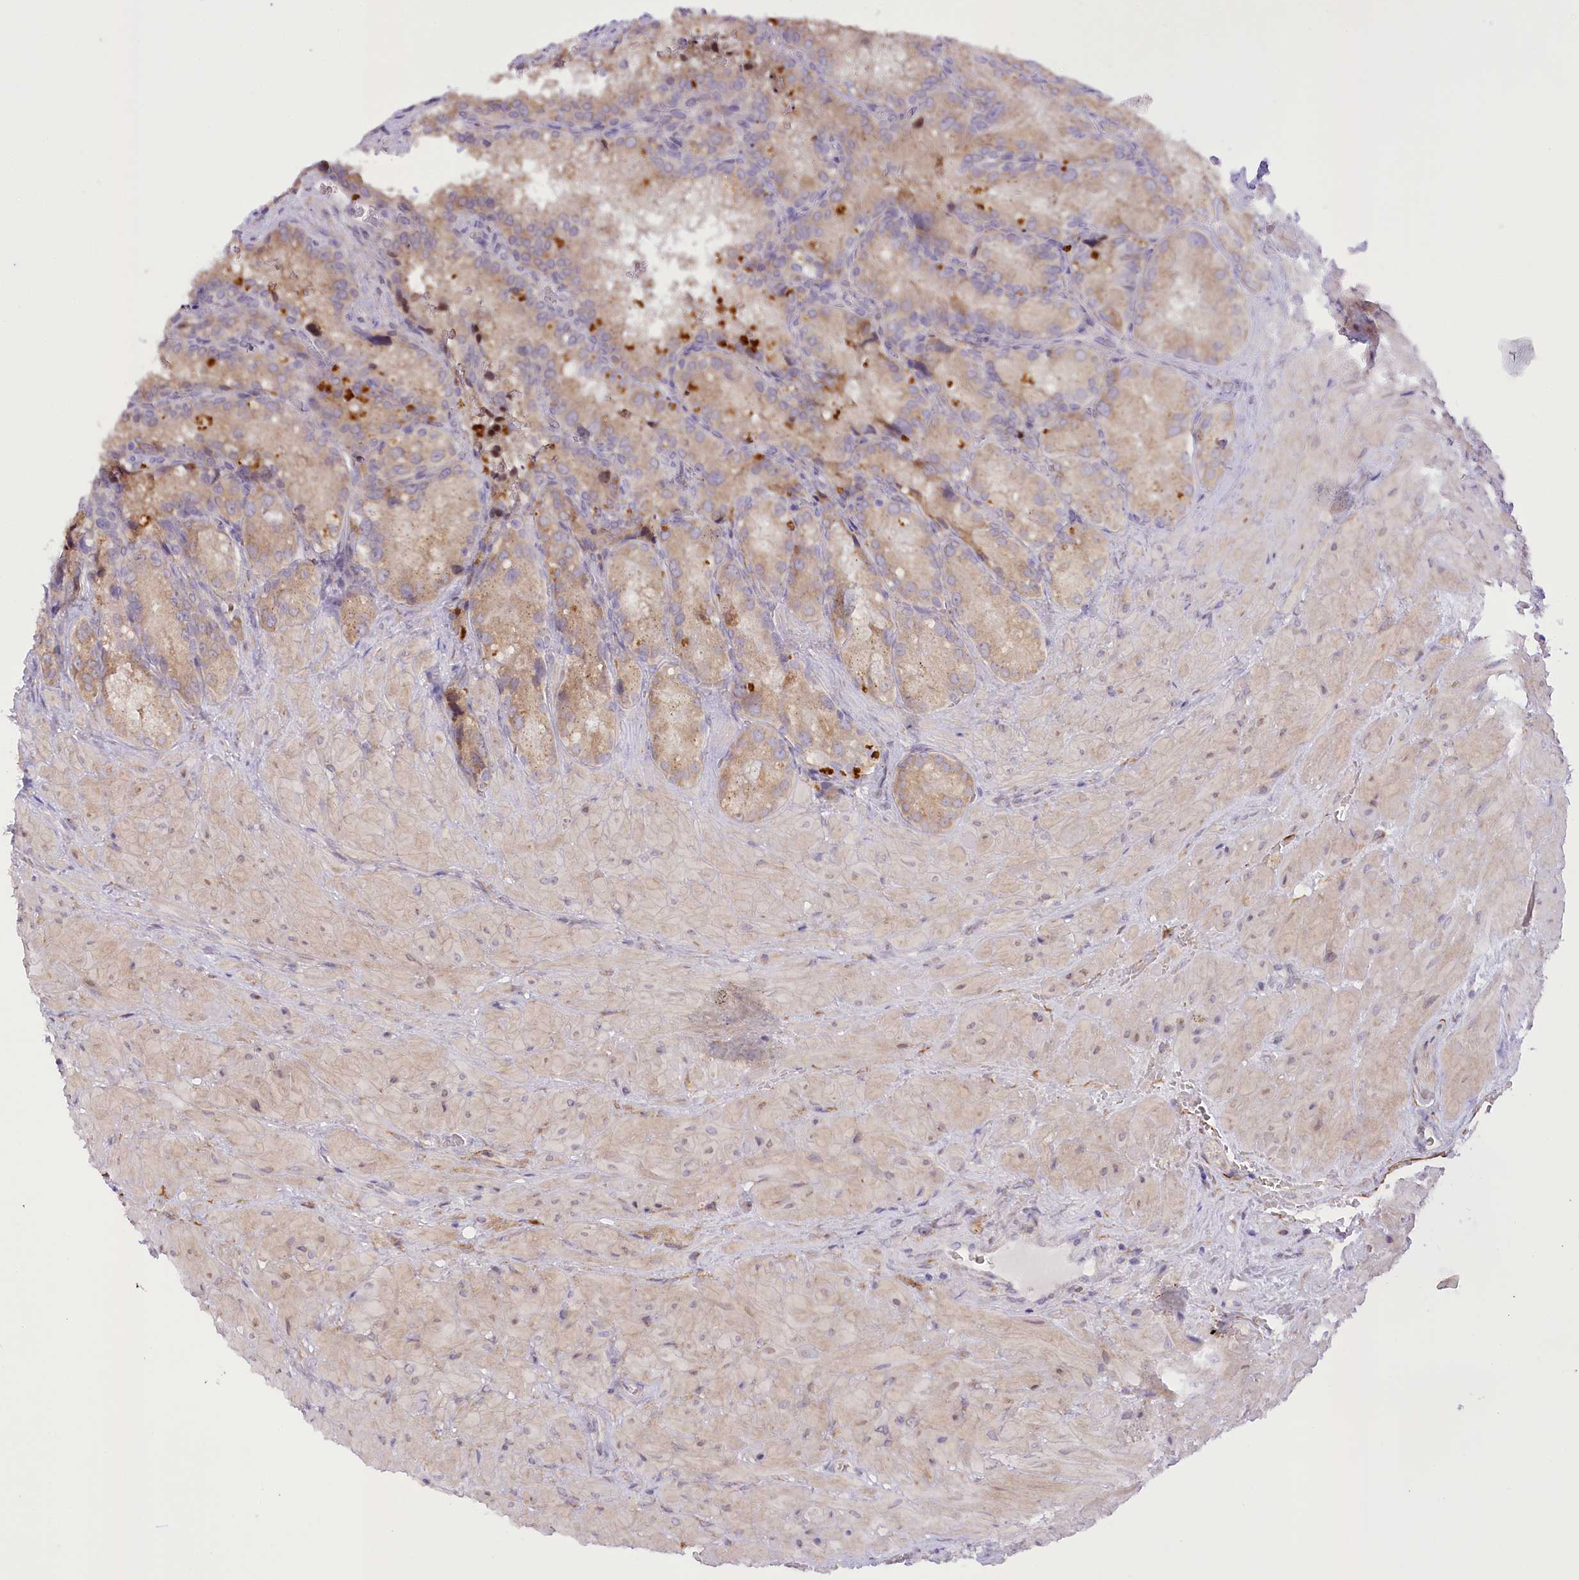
{"staining": {"intensity": "moderate", "quantity": ">75%", "location": "cytoplasmic/membranous"}, "tissue": "seminal vesicle", "cell_type": "Glandular cells", "image_type": "normal", "snomed": [{"axis": "morphology", "description": "Normal tissue, NOS"}, {"axis": "topography", "description": "Seminal veicle"}], "caption": "IHC histopathology image of unremarkable seminal vesicle: seminal vesicle stained using immunohistochemistry (IHC) shows medium levels of moderate protein expression localized specifically in the cytoplasmic/membranous of glandular cells, appearing as a cytoplasmic/membranous brown color.", "gene": "NCKAP5", "patient": {"sex": "male", "age": 62}}